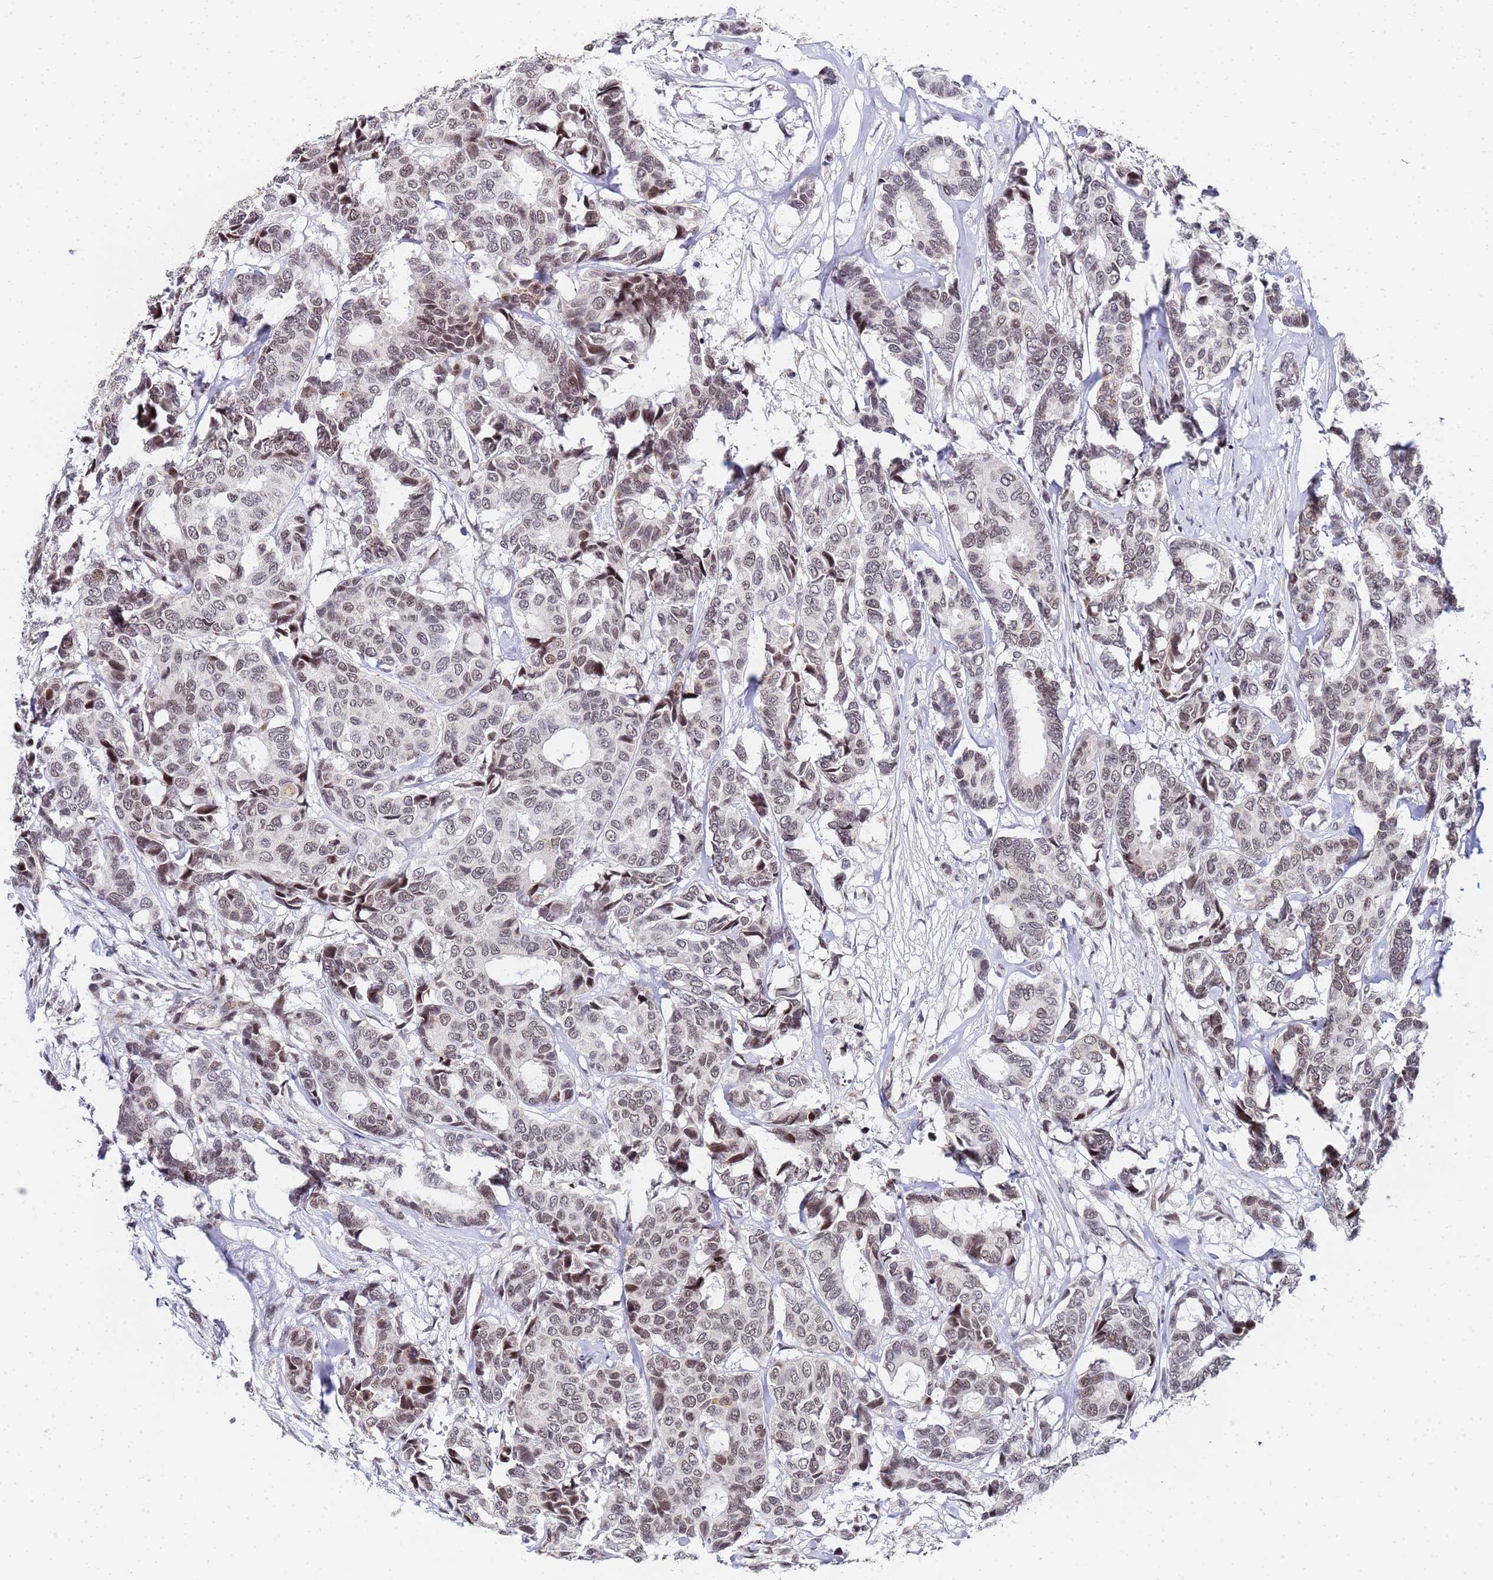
{"staining": {"intensity": "moderate", "quantity": "25%-75%", "location": "nuclear"}, "tissue": "breast cancer", "cell_type": "Tumor cells", "image_type": "cancer", "snomed": [{"axis": "morphology", "description": "Duct carcinoma"}, {"axis": "topography", "description": "Breast"}], "caption": "This is an image of IHC staining of breast cancer (invasive ductal carcinoma), which shows moderate expression in the nuclear of tumor cells.", "gene": "CKMT1A", "patient": {"sex": "female", "age": 87}}